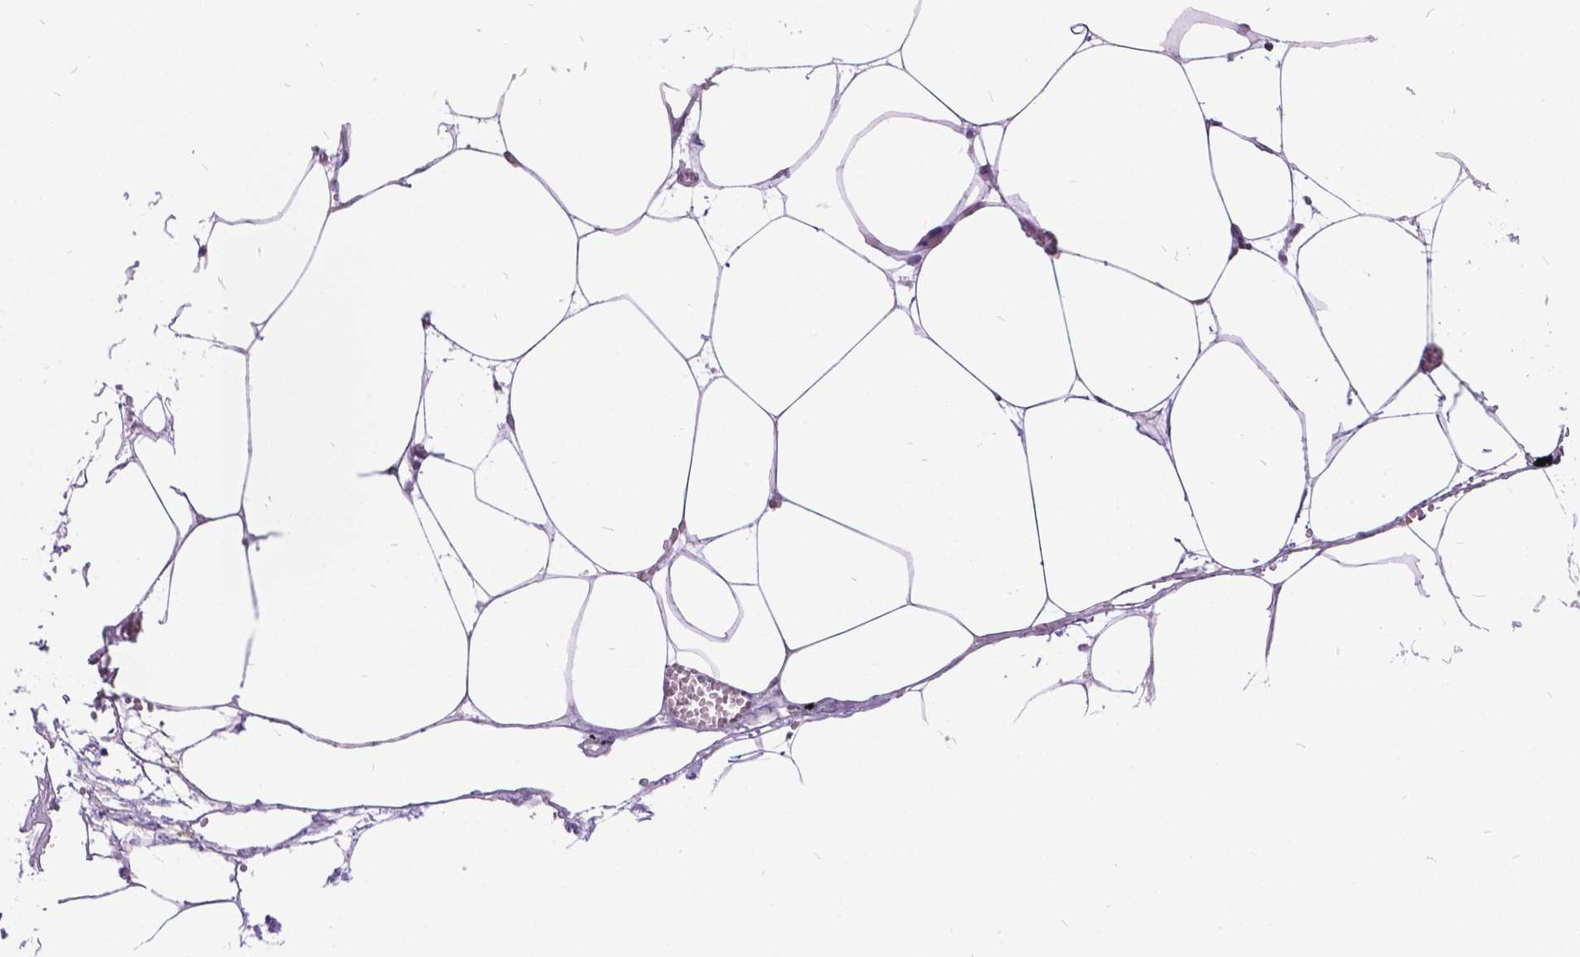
{"staining": {"intensity": "negative", "quantity": "none", "location": "none"}, "tissue": "adipose tissue", "cell_type": "Adipocytes", "image_type": "normal", "snomed": [{"axis": "morphology", "description": "Normal tissue, NOS"}, {"axis": "topography", "description": "Adipose tissue"}, {"axis": "topography", "description": "Pancreas"}, {"axis": "topography", "description": "Peripheral nerve tissue"}], "caption": "High magnification brightfield microscopy of benign adipose tissue stained with DAB (3,3'-diaminobenzidine) (brown) and counterstained with hematoxylin (blue): adipocytes show no significant expression. (Brightfield microscopy of DAB immunohistochemistry at high magnification).", "gene": "DPF3", "patient": {"sex": "female", "age": 58}}